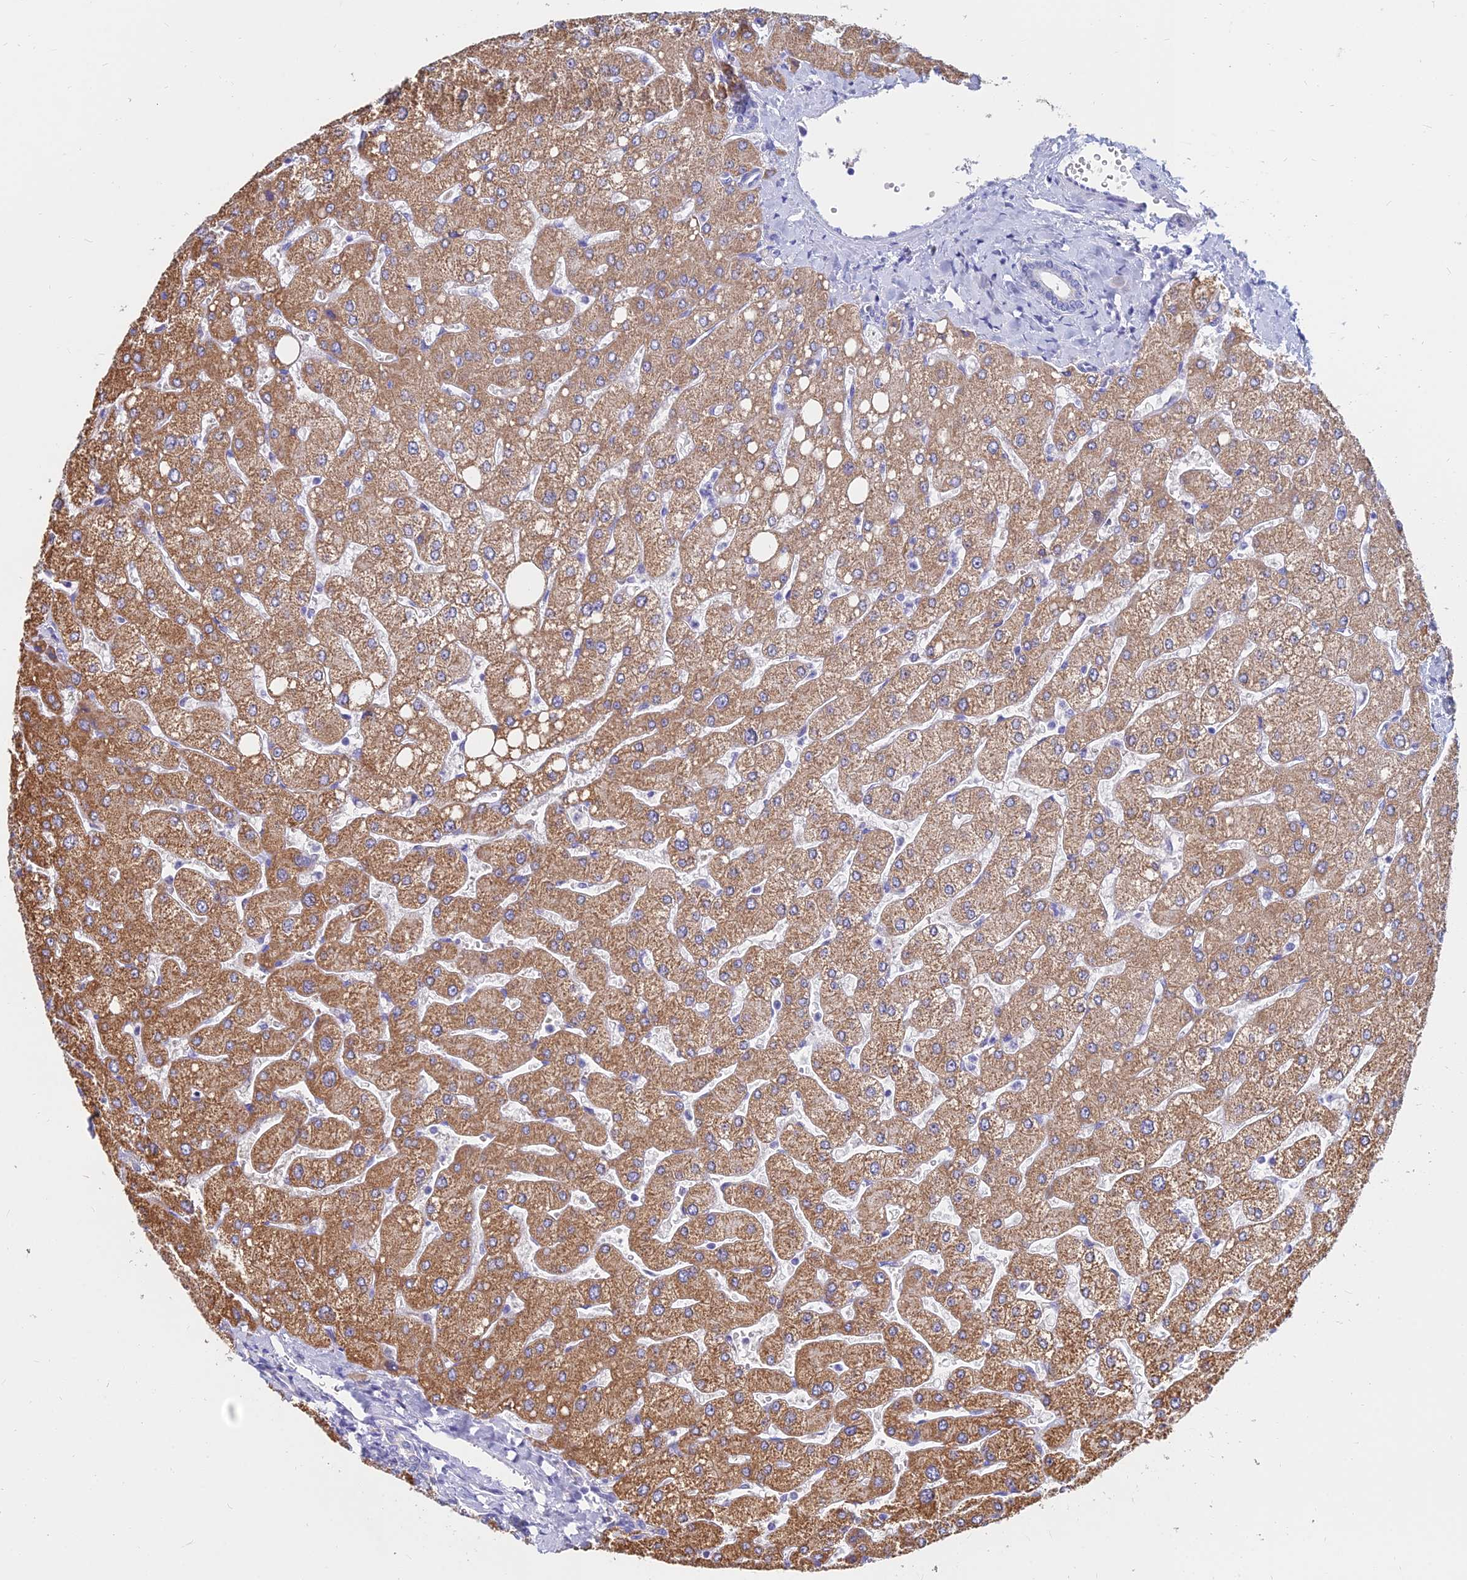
{"staining": {"intensity": "negative", "quantity": "none", "location": "none"}, "tissue": "liver", "cell_type": "Cholangiocytes", "image_type": "normal", "snomed": [{"axis": "morphology", "description": "Normal tissue, NOS"}, {"axis": "topography", "description": "Liver"}], "caption": "DAB (3,3'-diaminobenzidine) immunohistochemical staining of normal human liver demonstrates no significant staining in cholangiocytes.", "gene": "MGST1", "patient": {"sex": "male", "age": 55}}